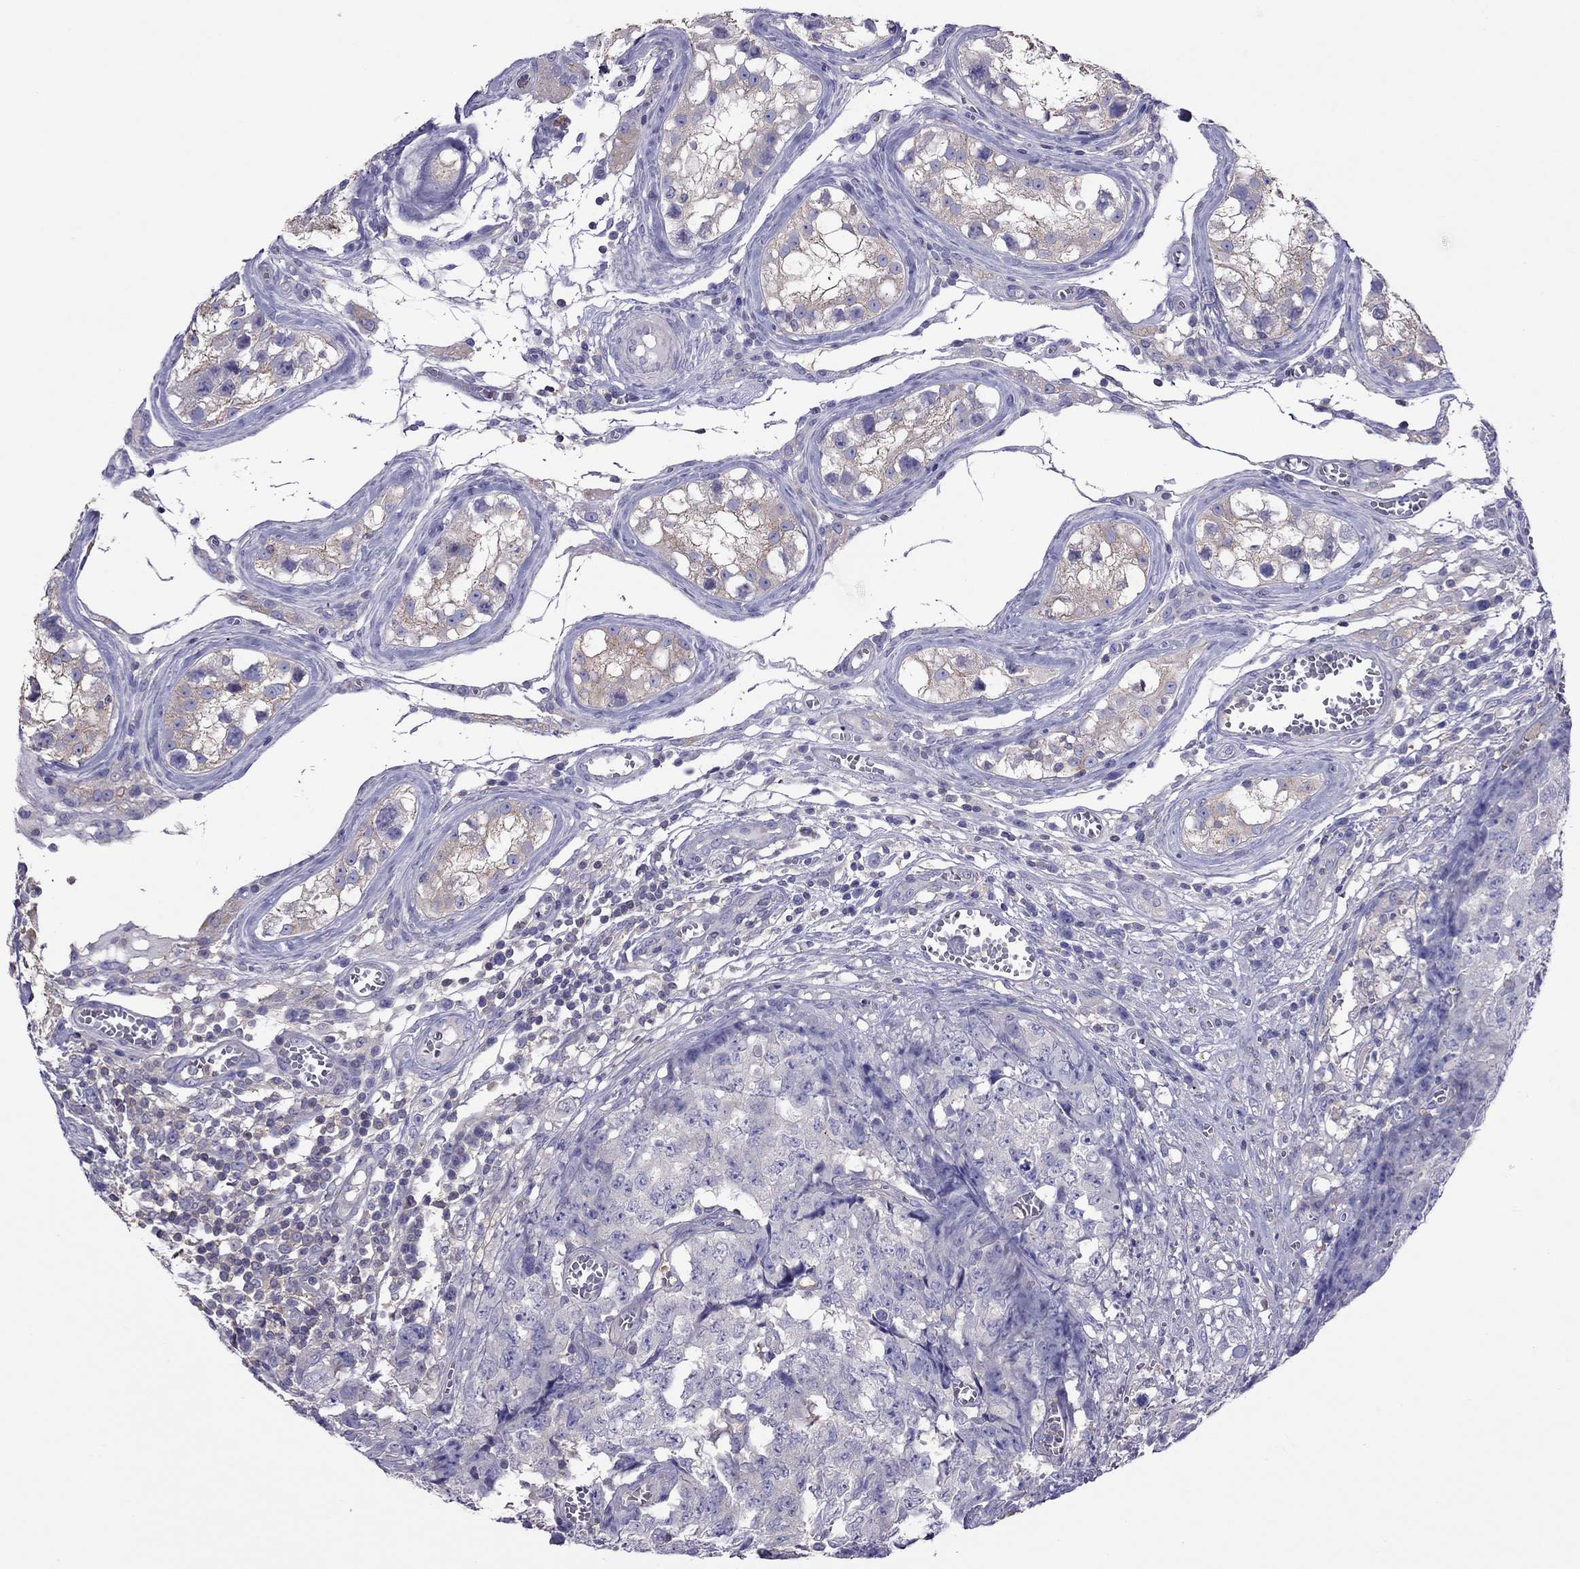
{"staining": {"intensity": "negative", "quantity": "none", "location": "none"}, "tissue": "testis cancer", "cell_type": "Tumor cells", "image_type": "cancer", "snomed": [{"axis": "morphology", "description": "Carcinoma, Embryonal, NOS"}, {"axis": "topography", "description": "Testis"}], "caption": "This is a micrograph of immunohistochemistry (IHC) staining of embryonal carcinoma (testis), which shows no positivity in tumor cells. (DAB IHC with hematoxylin counter stain).", "gene": "TEX22", "patient": {"sex": "male", "age": 23}}